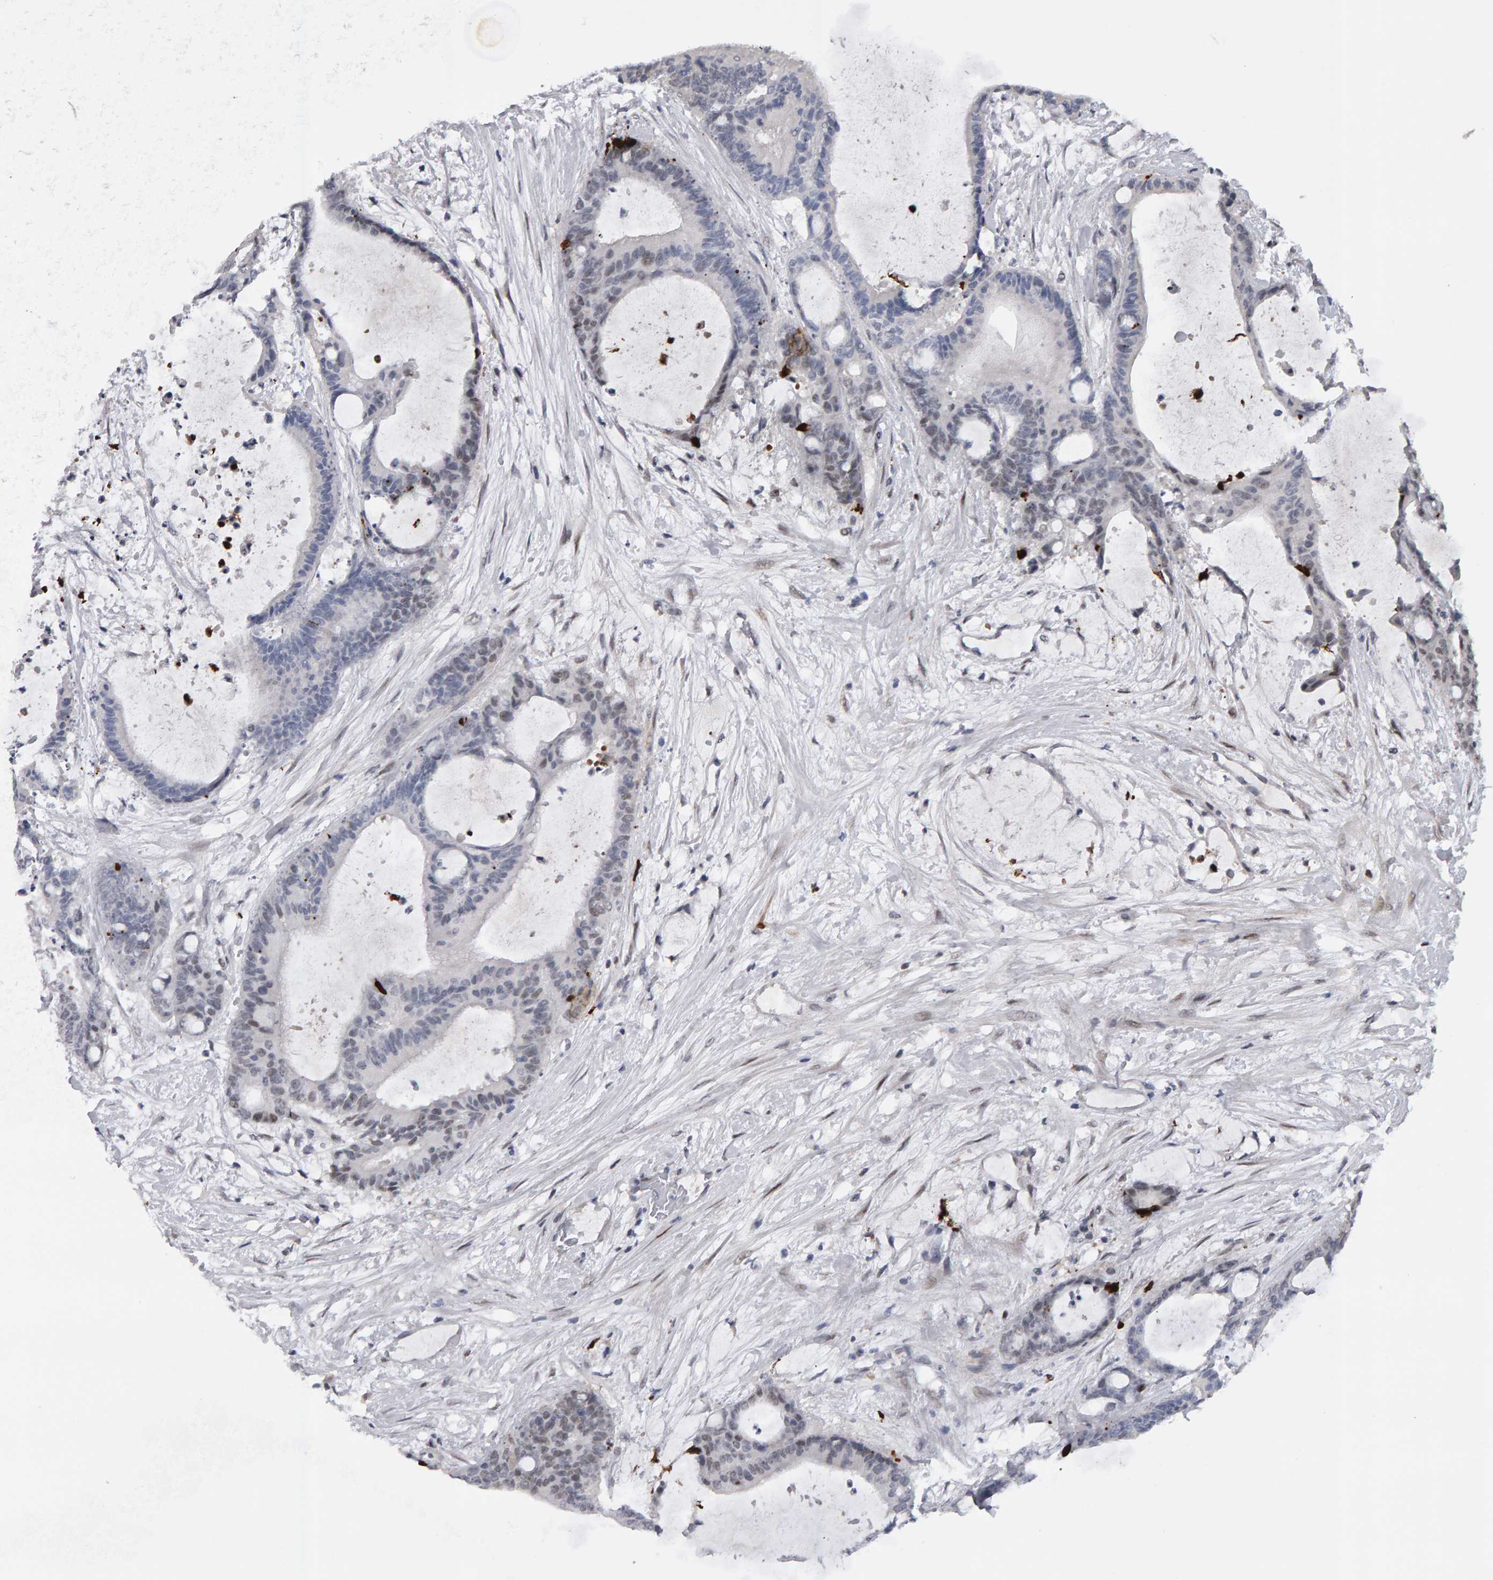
{"staining": {"intensity": "weak", "quantity": "<25%", "location": "nuclear"}, "tissue": "liver cancer", "cell_type": "Tumor cells", "image_type": "cancer", "snomed": [{"axis": "morphology", "description": "Cholangiocarcinoma"}, {"axis": "topography", "description": "Liver"}], "caption": "IHC histopathology image of neoplastic tissue: liver cancer (cholangiocarcinoma) stained with DAB reveals no significant protein expression in tumor cells. (Brightfield microscopy of DAB IHC at high magnification).", "gene": "IPO8", "patient": {"sex": "female", "age": 73}}